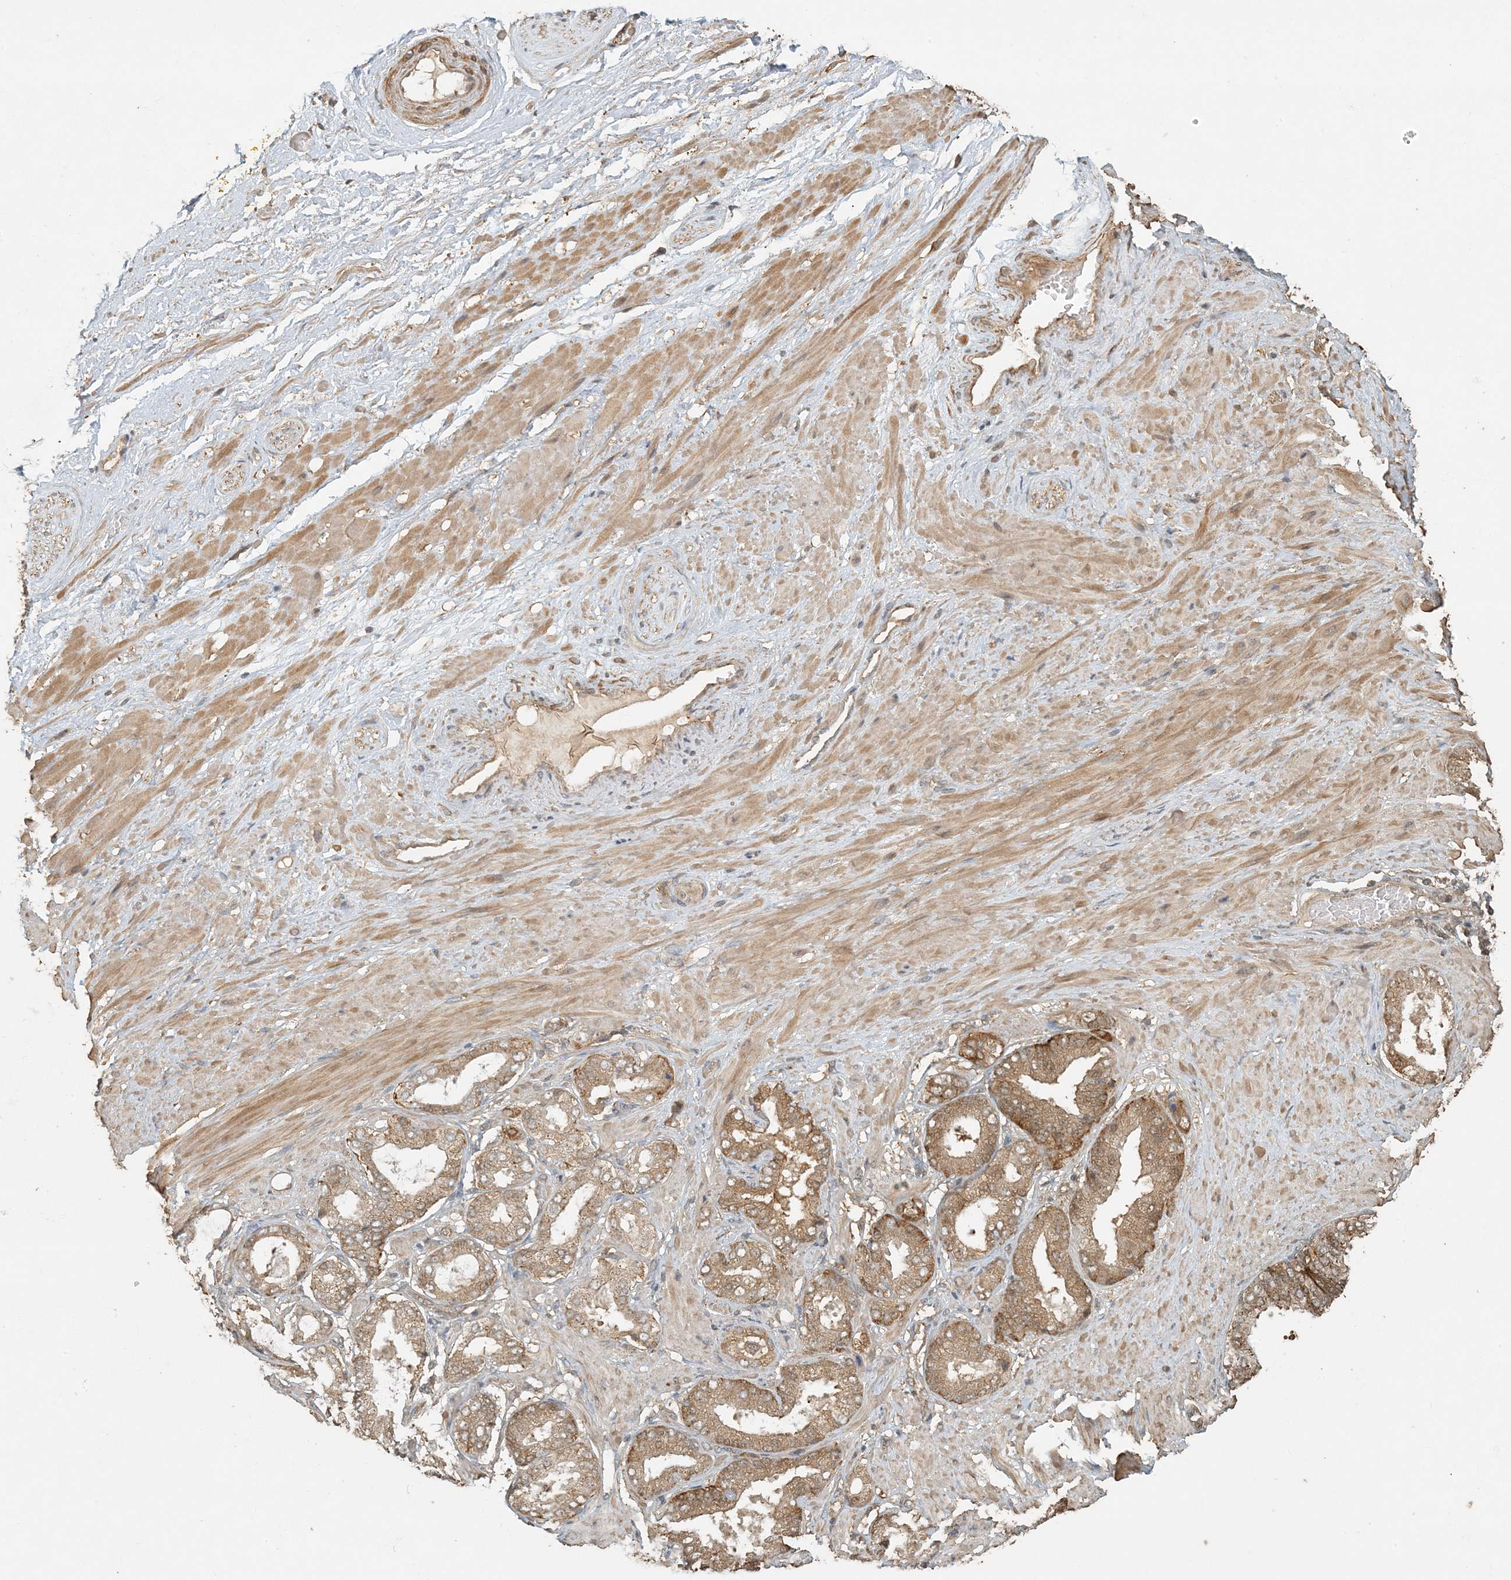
{"staining": {"intensity": "moderate", "quantity": ">75%", "location": "cytoplasmic/membranous"}, "tissue": "adipose tissue", "cell_type": "Adipocytes", "image_type": "normal", "snomed": [{"axis": "morphology", "description": "Normal tissue, NOS"}, {"axis": "morphology", "description": "Adenocarcinoma, Low grade"}, {"axis": "topography", "description": "Prostate"}, {"axis": "topography", "description": "Peripheral nerve tissue"}], "caption": "Immunohistochemical staining of benign human adipose tissue demonstrates moderate cytoplasmic/membranous protein positivity in about >75% of adipocytes. The staining was performed using DAB, with brown indicating positive protein expression. Nuclei are stained blue with hematoxylin.", "gene": "AK9", "patient": {"sex": "male", "age": 63}}